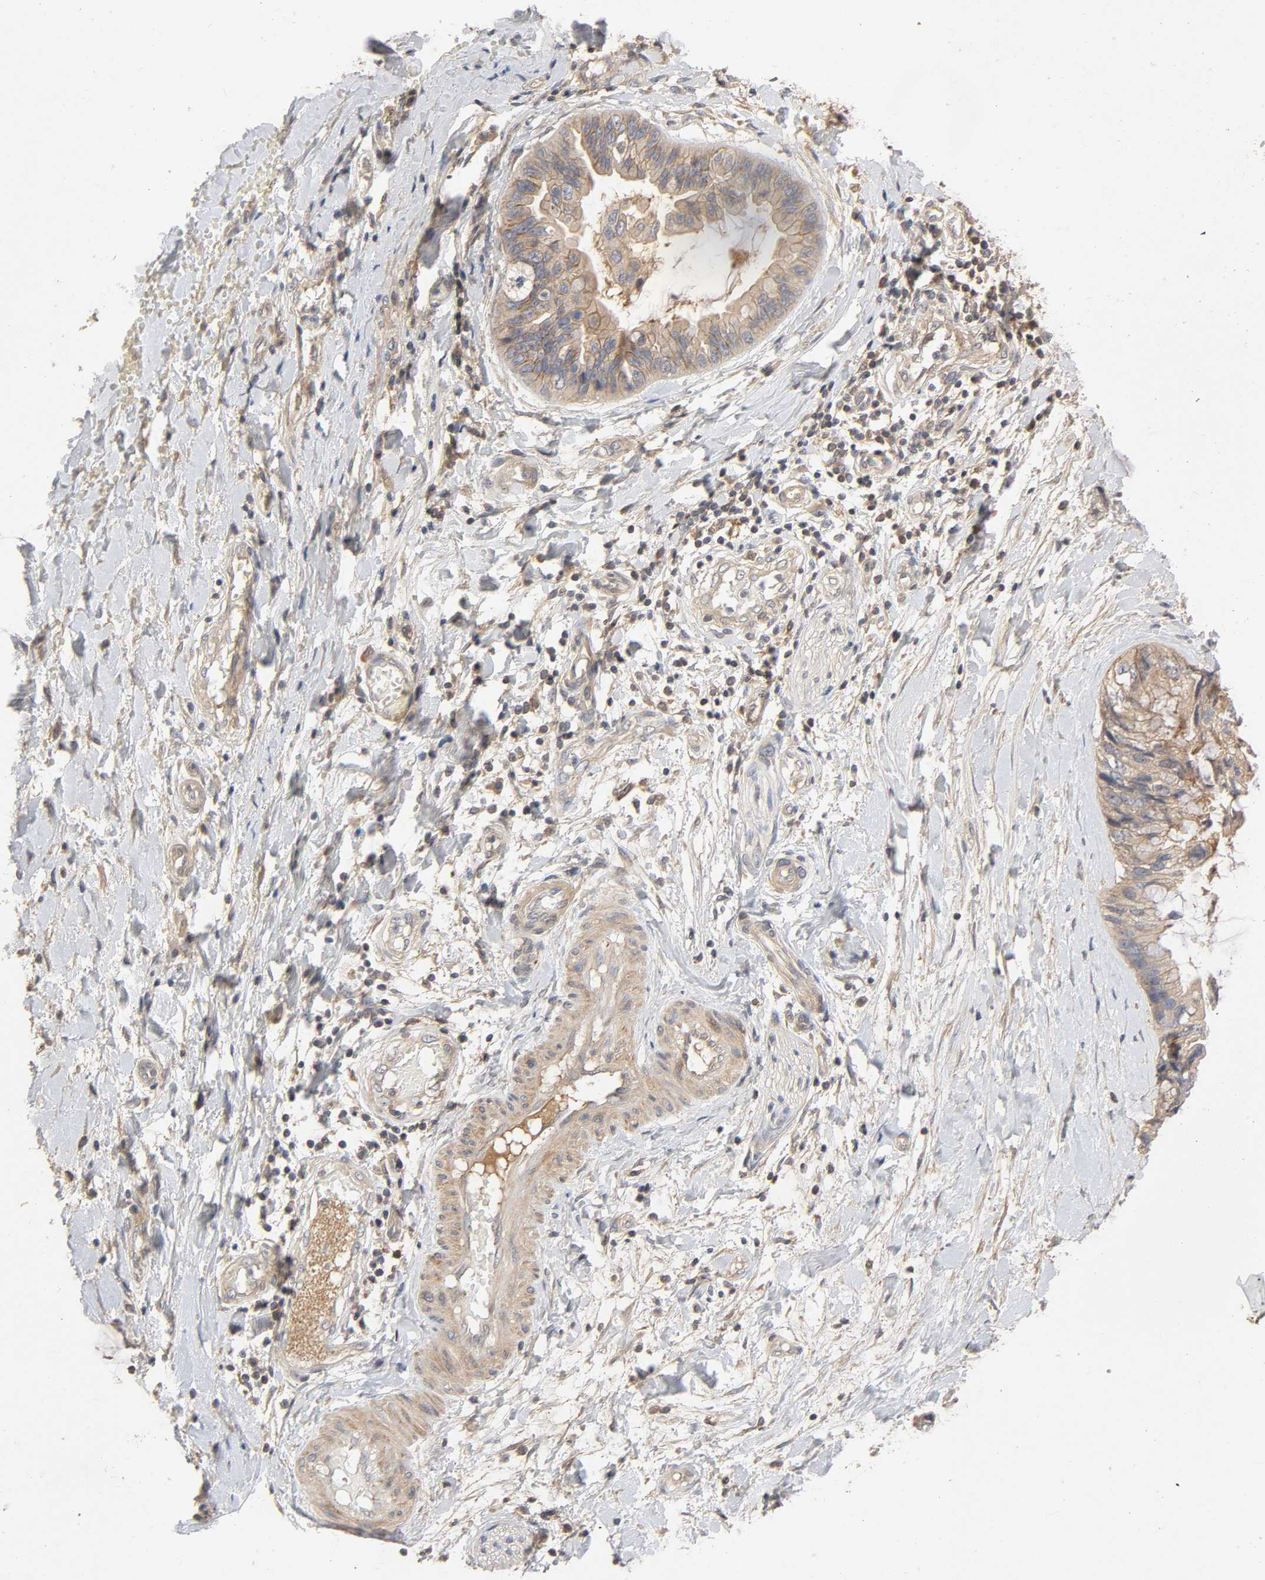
{"staining": {"intensity": "moderate", "quantity": ">75%", "location": "cytoplasmic/membranous"}, "tissue": "ovarian cancer", "cell_type": "Tumor cells", "image_type": "cancer", "snomed": [{"axis": "morphology", "description": "Cystadenocarcinoma, mucinous, NOS"}, {"axis": "topography", "description": "Ovary"}], "caption": "Mucinous cystadenocarcinoma (ovarian) stained with immunohistochemistry (IHC) reveals moderate cytoplasmic/membranous staining in approximately >75% of tumor cells. (DAB (3,3'-diaminobenzidine) IHC, brown staining for protein, blue staining for nuclei).", "gene": "CPB2", "patient": {"sex": "female", "age": 39}}